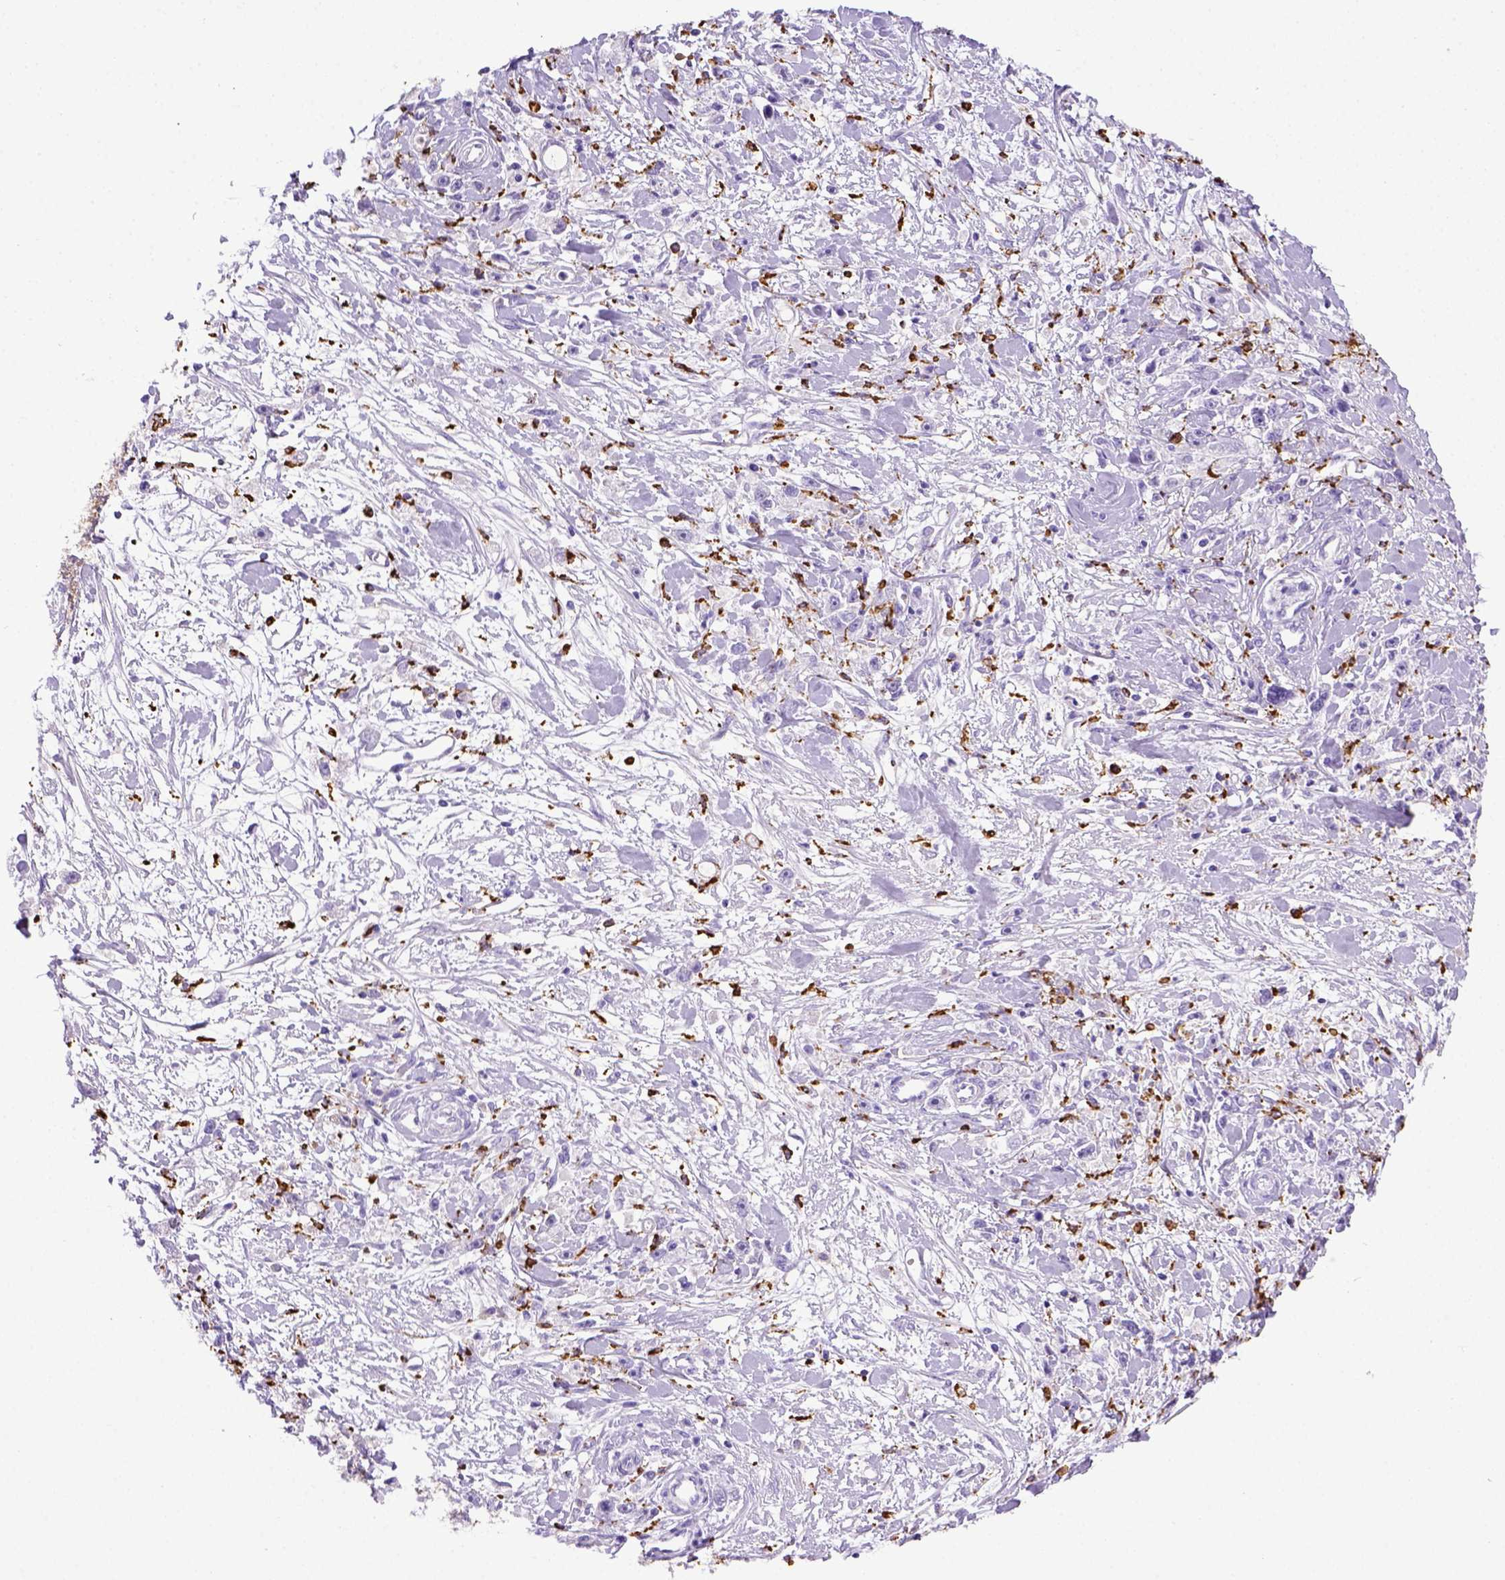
{"staining": {"intensity": "negative", "quantity": "none", "location": "none"}, "tissue": "stomach cancer", "cell_type": "Tumor cells", "image_type": "cancer", "snomed": [{"axis": "morphology", "description": "Adenocarcinoma, NOS"}, {"axis": "topography", "description": "Stomach"}], "caption": "Stomach cancer was stained to show a protein in brown. There is no significant positivity in tumor cells.", "gene": "CD68", "patient": {"sex": "female", "age": 59}}